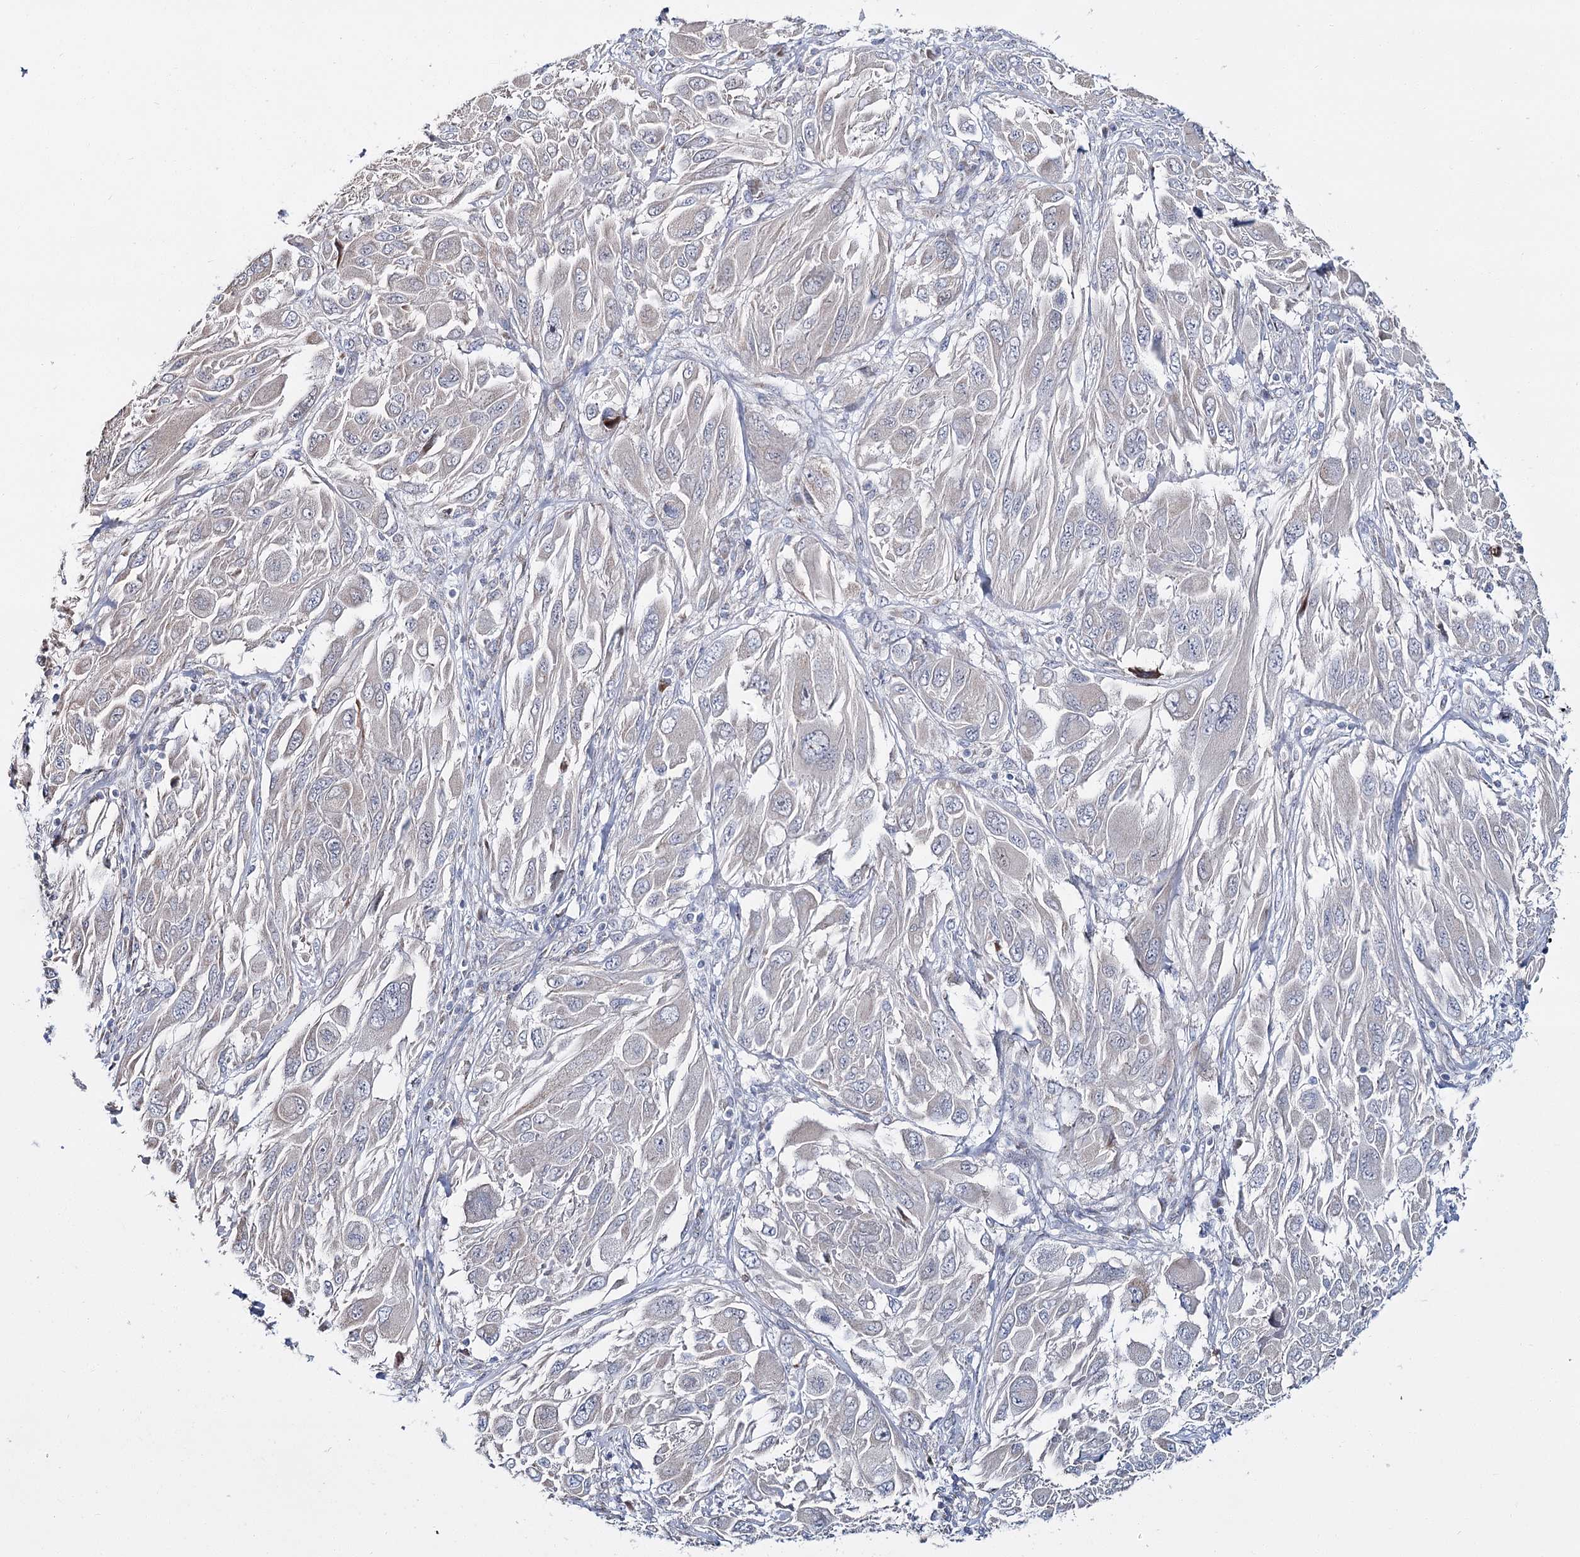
{"staining": {"intensity": "negative", "quantity": "none", "location": "none"}, "tissue": "melanoma", "cell_type": "Tumor cells", "image_type": "cancer", "snomed": [{"axis": "morphology", "description": "Malignant melanoma, NOS"}, {"axis": "topography", "description": "Skin"}], "caption": "This is an immunohistochemistry (IHC) image of malignant melanoma. There is no staining in tumor cells.", "gene": "CPLANE1", "patient": {"sex": "female", "age": 91}}